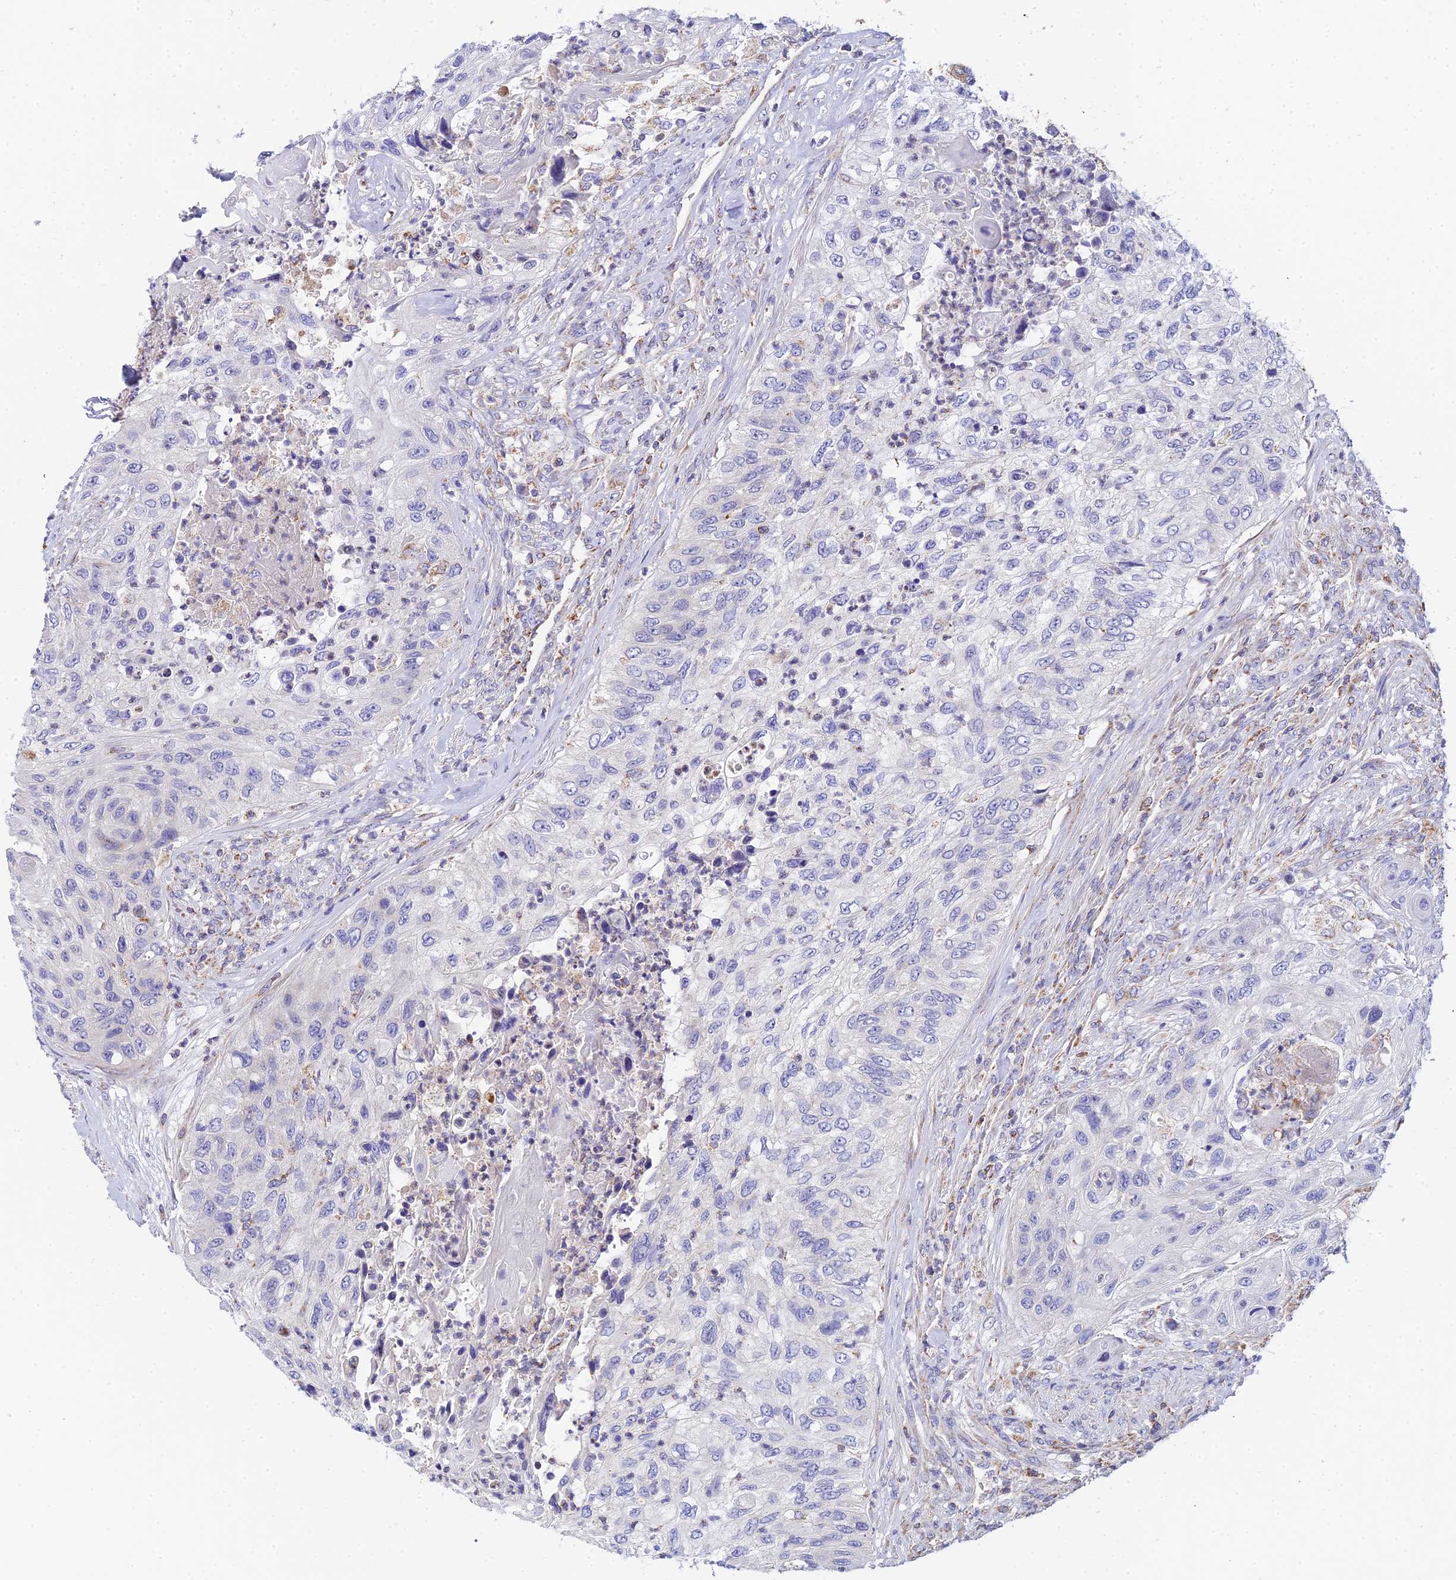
{"staining": {"intensity": "negative", "quantity": "none", "location": "none"}, "tissue": "urothelial cancer", "cell_type": "Tumor cells", "image_type": "cancer", "snomed": [{"axis": "morphology", "description": "Urothelial carcinoma, High grade"}, {"axis": "topography", "description": "Urinary bladder"}], "caption": "Urothelial cancer was stained to show a protein in brown. There is no significant positivity in tumor cells.", "gene": "NIPSNAP3A", "patient": {"sex": "female", "age": 60}}